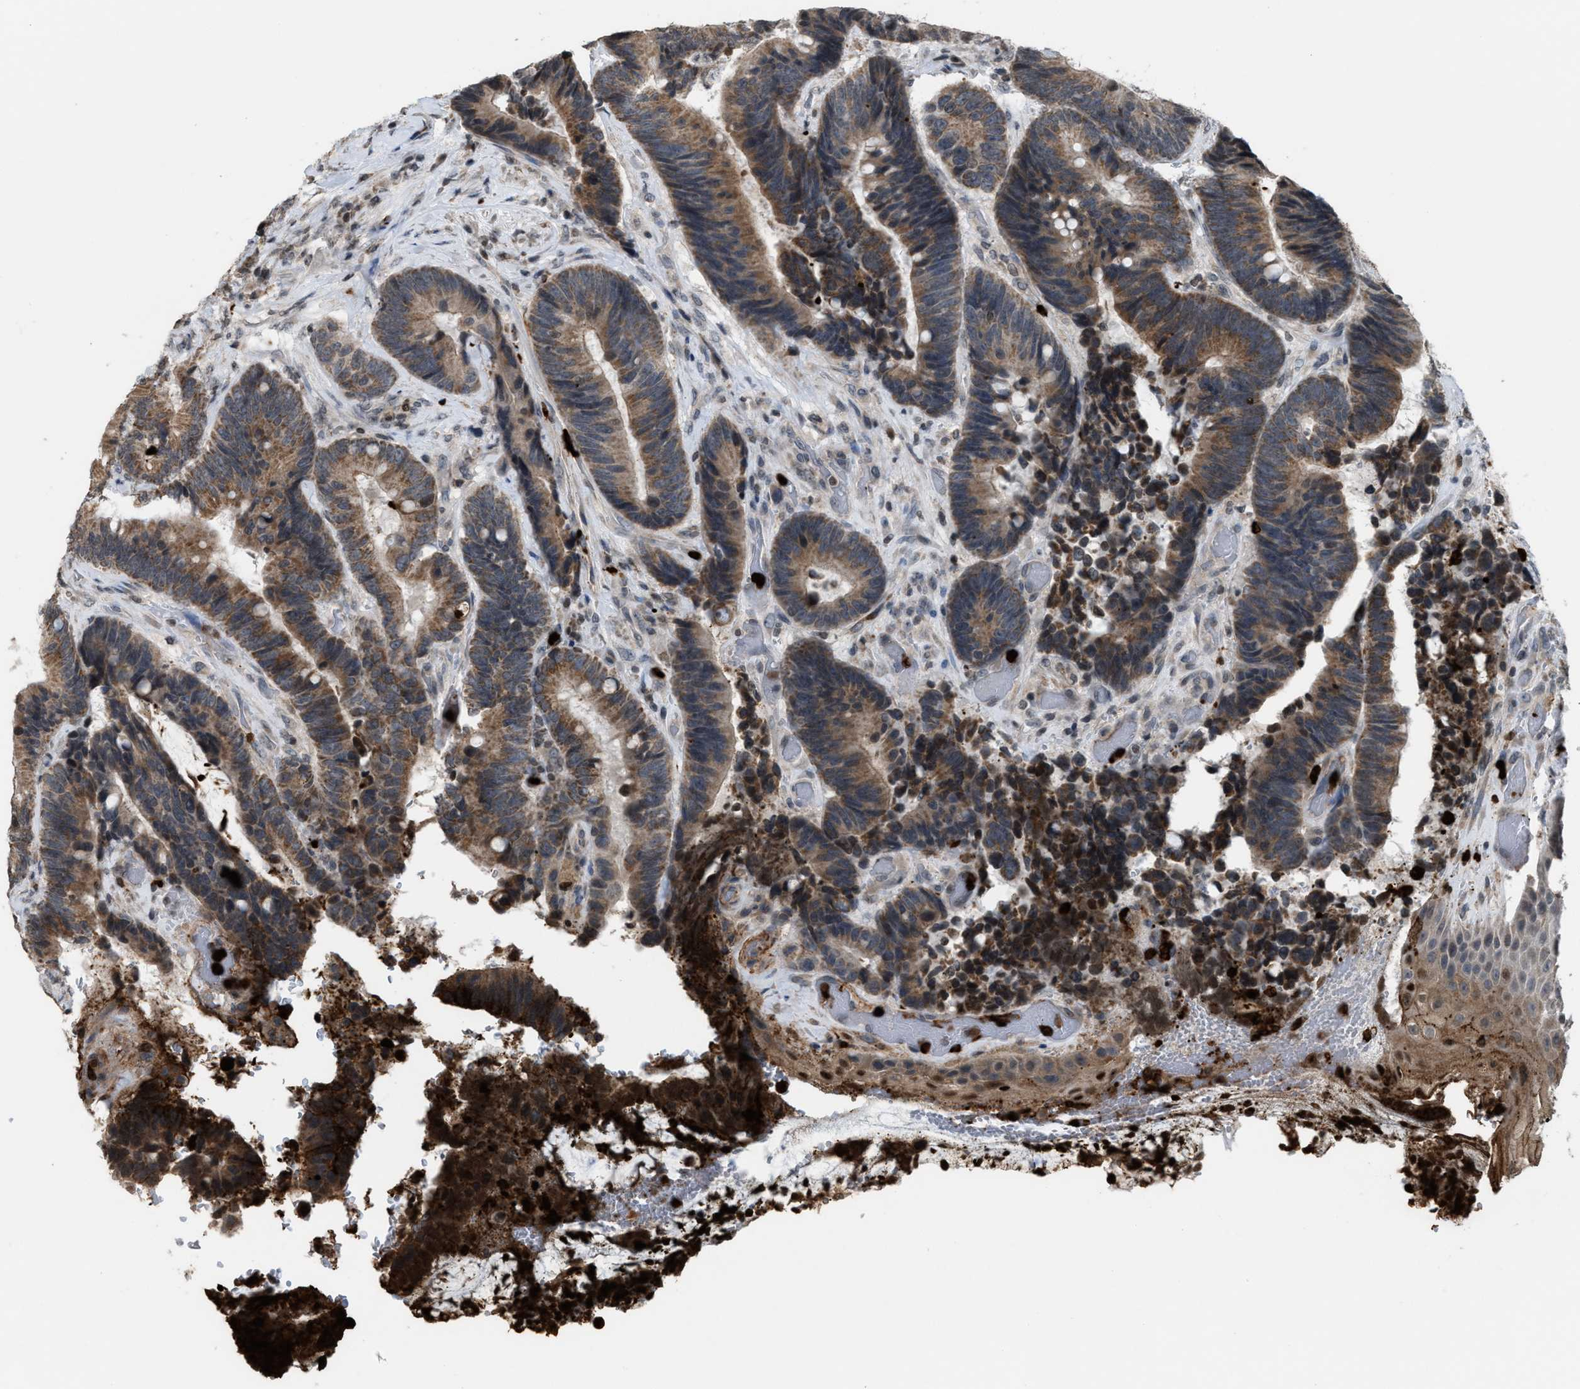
{"staining": {"intensity": "moderate", "quantity": ">75%", "location": "cytoplasmic/membranous"}, "tissue": "colorectal cancer", "cell_type": "Tumor cells", "image_type": "cancer", "snomed": [{"axis": "morphology", "description": "Adenocarcinoma, NOS"}, {"axis": "topography", "description": "Rectum"}, {"axis": "topography", "description": "Anal"}], "caption": "Colorectal adenocarcinoma was stained to show a protein in brown. There is medium levels of moderate cytoplasmic/membranous expression in about >75% of tumor cells.", "gene": "PRUNE2", "patient": {"sex": "female", "age": 89}}